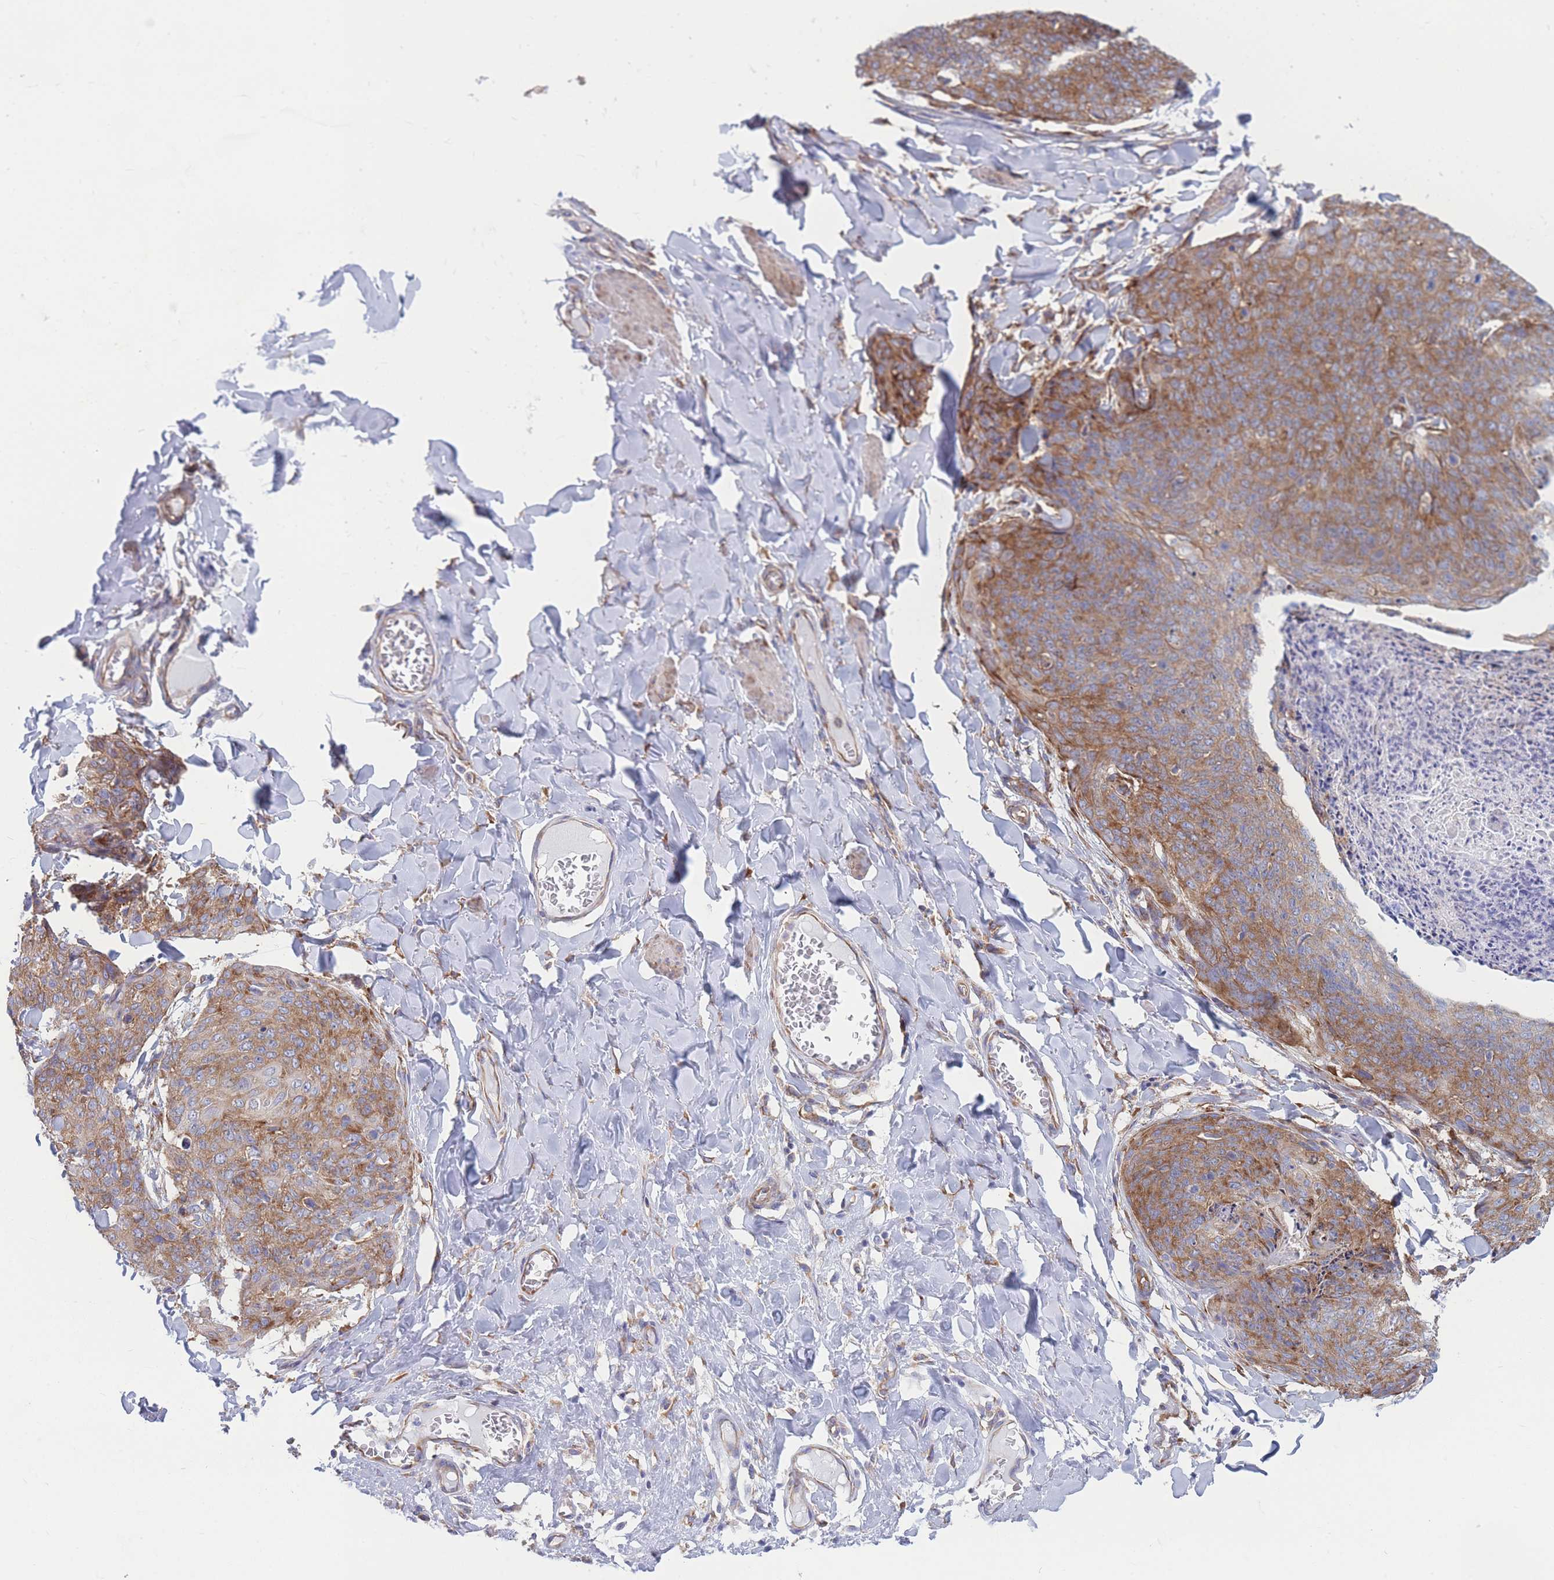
{"staining": {"intensity": "moderate", "quantity": ">75%", "location": "cytoplasmic/membranous"}, "tissue": "skin cancer", "cell_type": "Tumor cells", "image_type": "cancer", "snomed": [{"axis": "morphology", "description": "Squamous cell carcinoma, NOS"}, {"axis": "topography", "description": "Skin"}, {"axis": "topography", "description": "Vulva"}], "caption": "A medium amount of moderate cytoplasmic/membranous expression is present in approximately >75% of tumor cells in squamous cell carcinoma (skin) tissue.", "gene": "RPL8", "patient": {"sex": "female", "age": 85}}